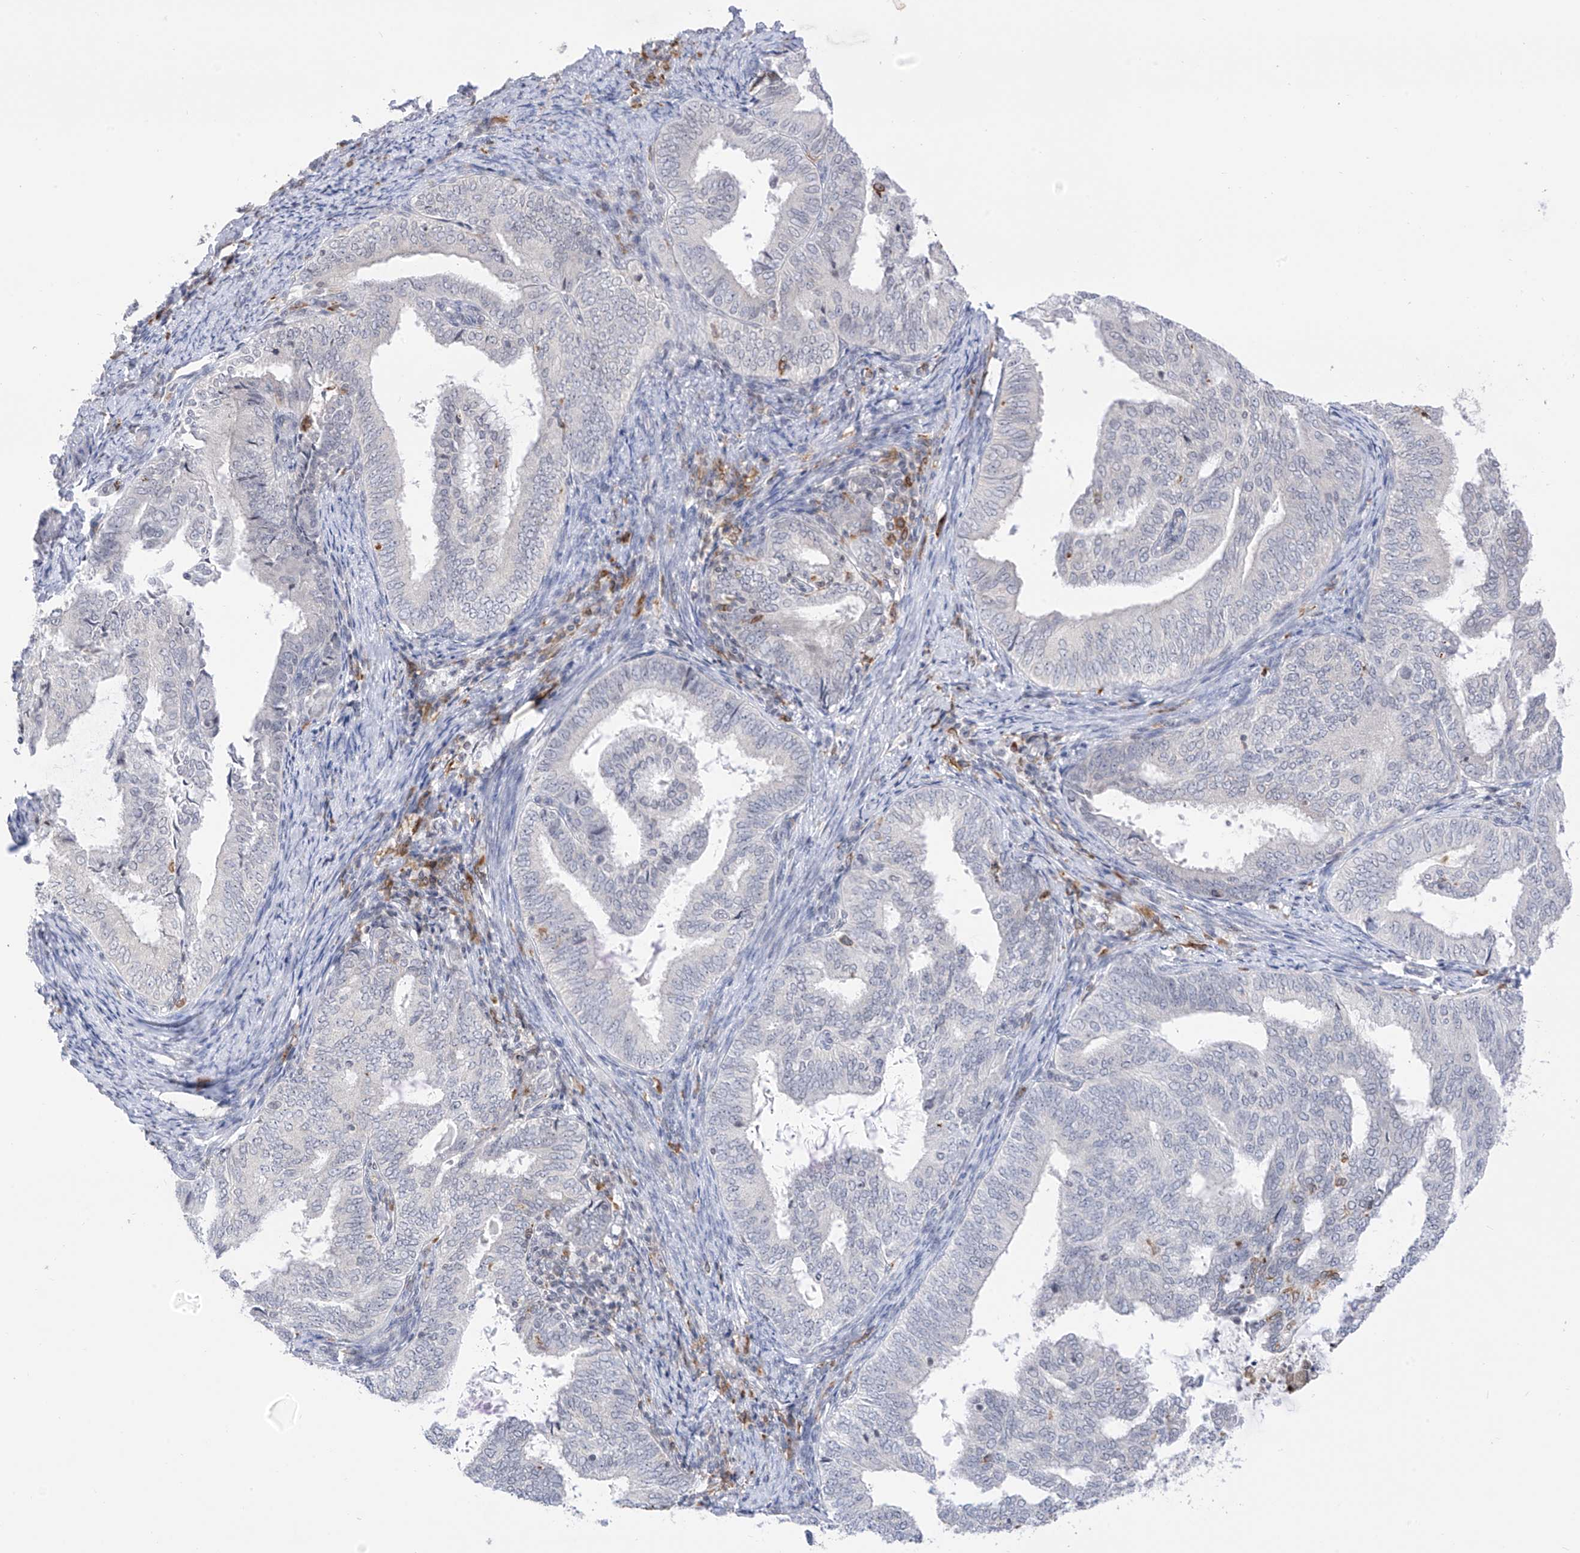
{"staining": {"intensity": "negative", "quantity": "none", "location": "none"}, "tissue": "endometrial cancer", "cell_type": "Tumor cells", "image_type": "cancer", "snomed": [{"axis": "morphology", "description": "Adenocarcinoma, NOS"}, {"axis": "topography", "description": "Endometrium"}], "caption": "Tumor cells are negative for brown protein staining in endometrial adenocarcinoma.", "gene": "TBXAS1", "patient": {"sex": "female", "age": 58}}